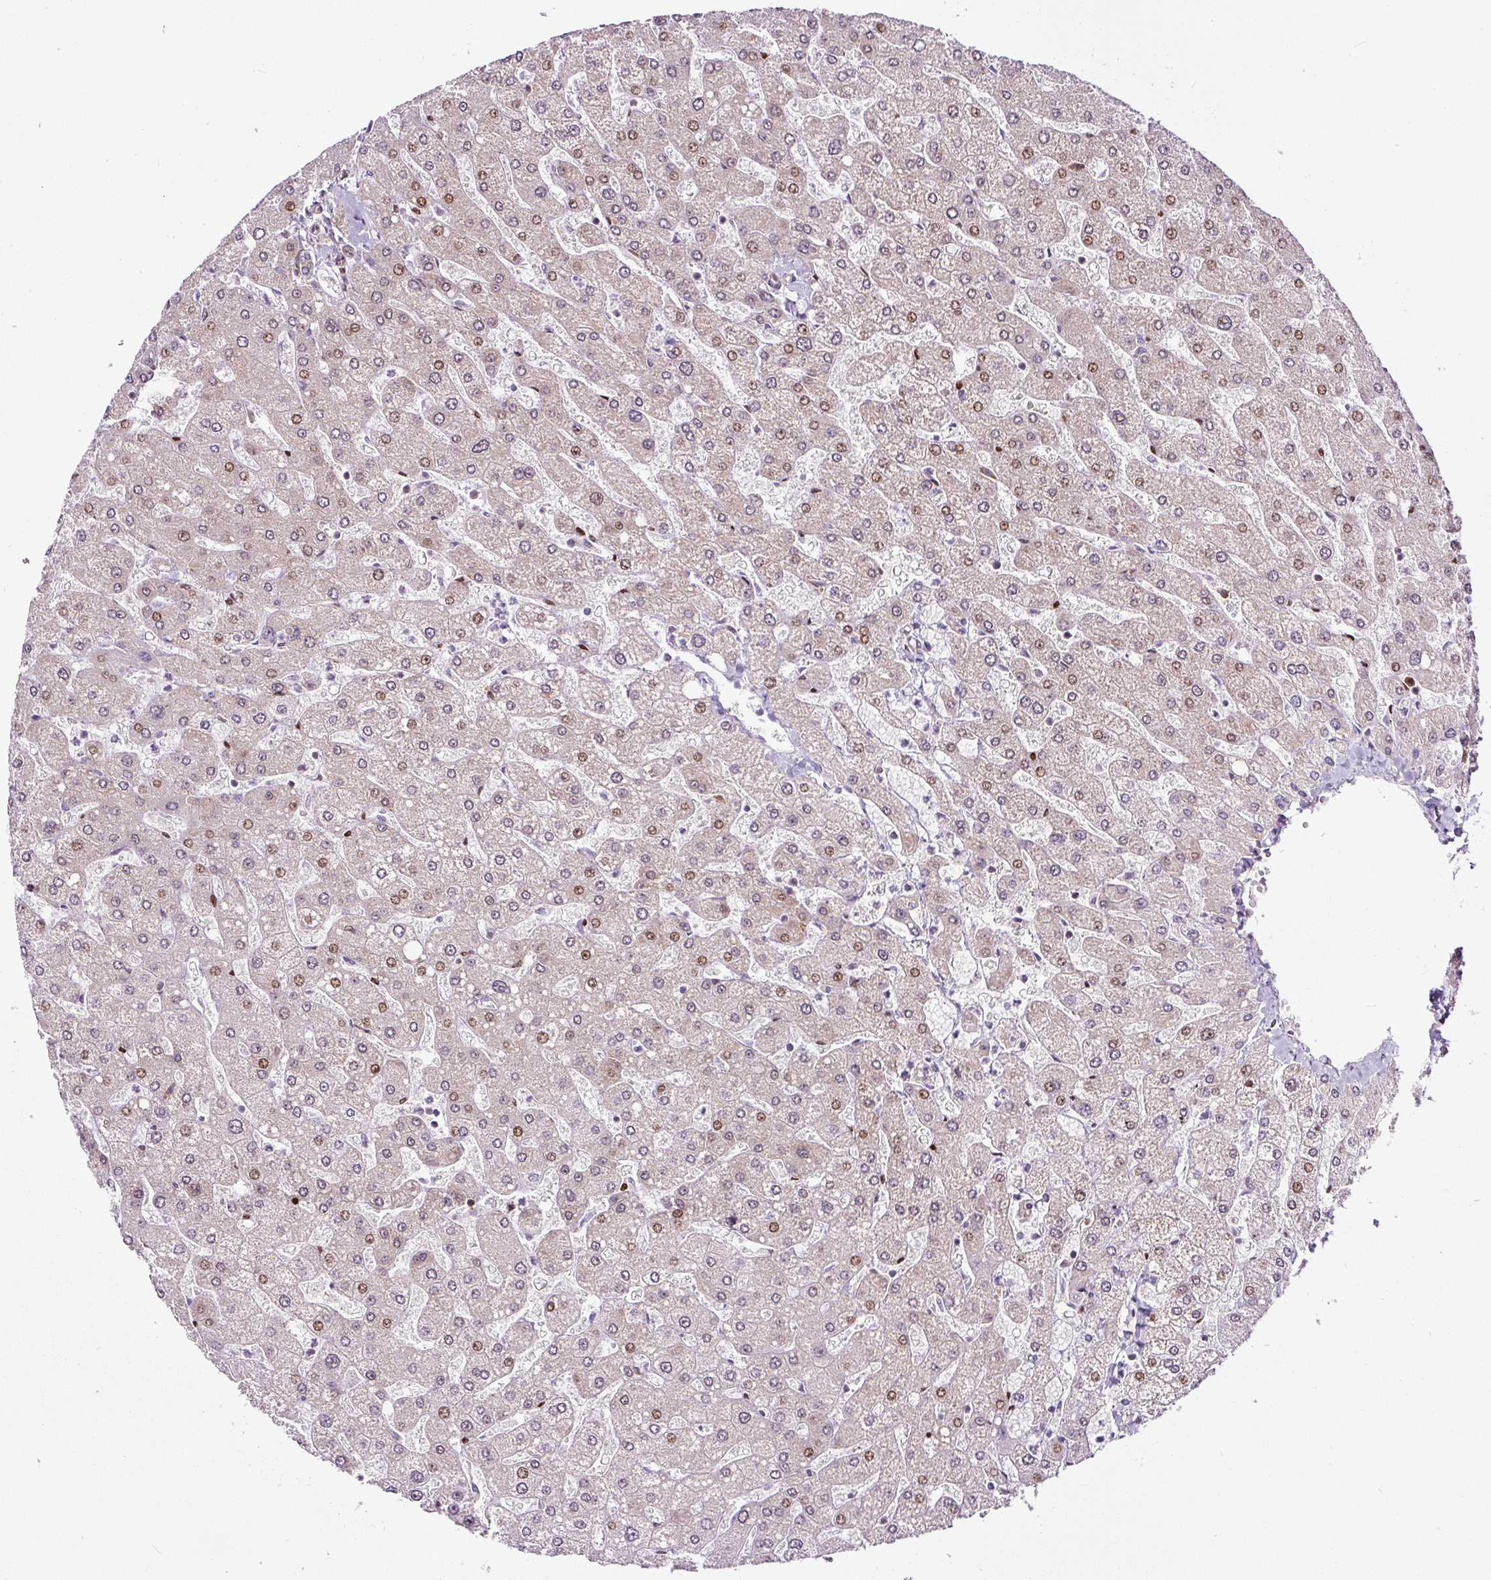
{"staining": {"intensity": "weak", "quantity": ">75%", "location": "cytoplasmic/membranous"}, "tissue": "liver", "cell_type": "Cholangiocytes", "image_type": "normal", "snomed": [{"axis": "morphology", "description": "Normal tissue, NOS"}, {"axis": "topography", "description": "Liver"}], "caption": "This is an image of IHC staining of normal liver, which shows weak expression in the cytoplasmic/membranous of cholangiocytes.", "gene": "KDM4E", "patient": {"sex": "male", "age": 55}}